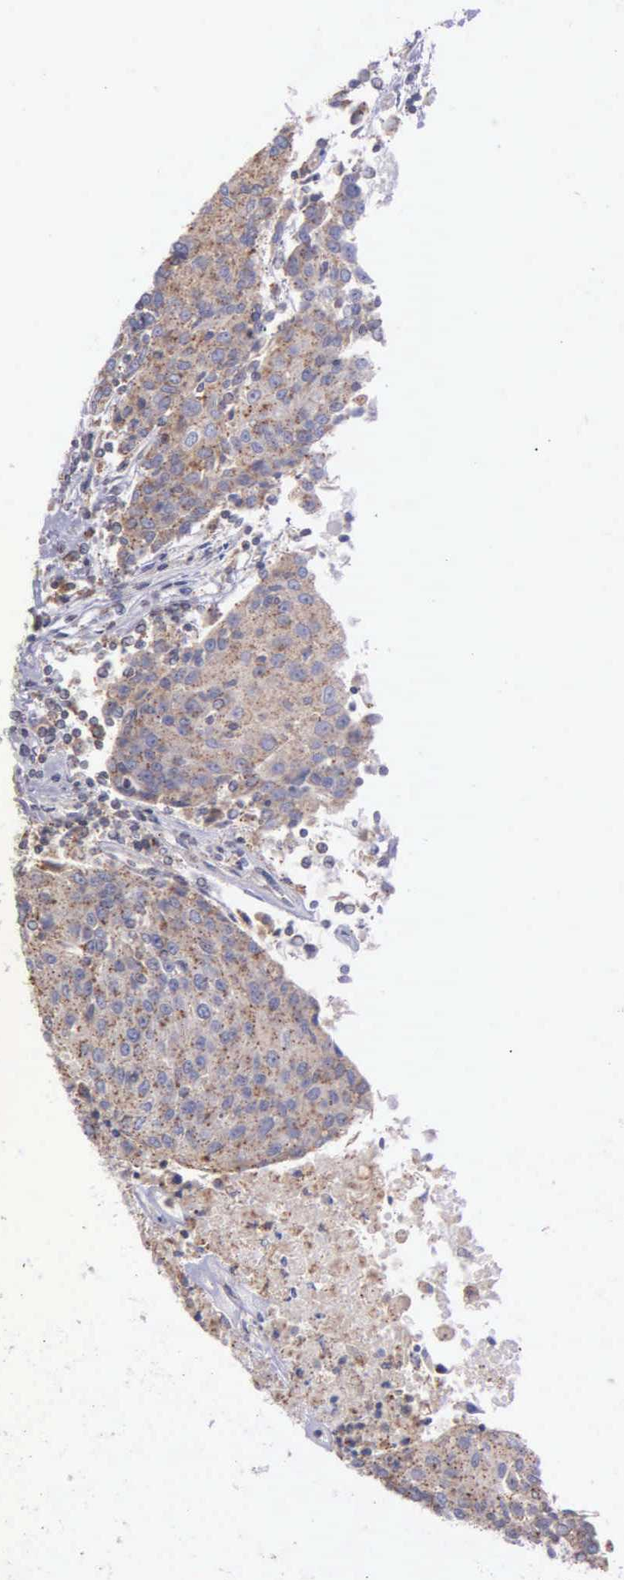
{"staining": {"intensity": "weak", "quantity": ">75%", "location": "cytoplasmic/membranous"}, "tissue": "urothelial cancer", "cell_type": "Tumor cells", "image_type": "cancer", "snomed": [{"axis": "morphology", "description": "Urothelial carcinoma, High grade"}, {"axis": "topography", "description": "Urinary bladder"}], "caption": "High-power microscopy captured an immunohistochemistry micrograph of urothelial cancer, revealing weak cytoplasmic/membranous positivity in approximately >75% of tumor cells.", "gene": "MIA2", "patient": {"sex": "female", "age": 85}}